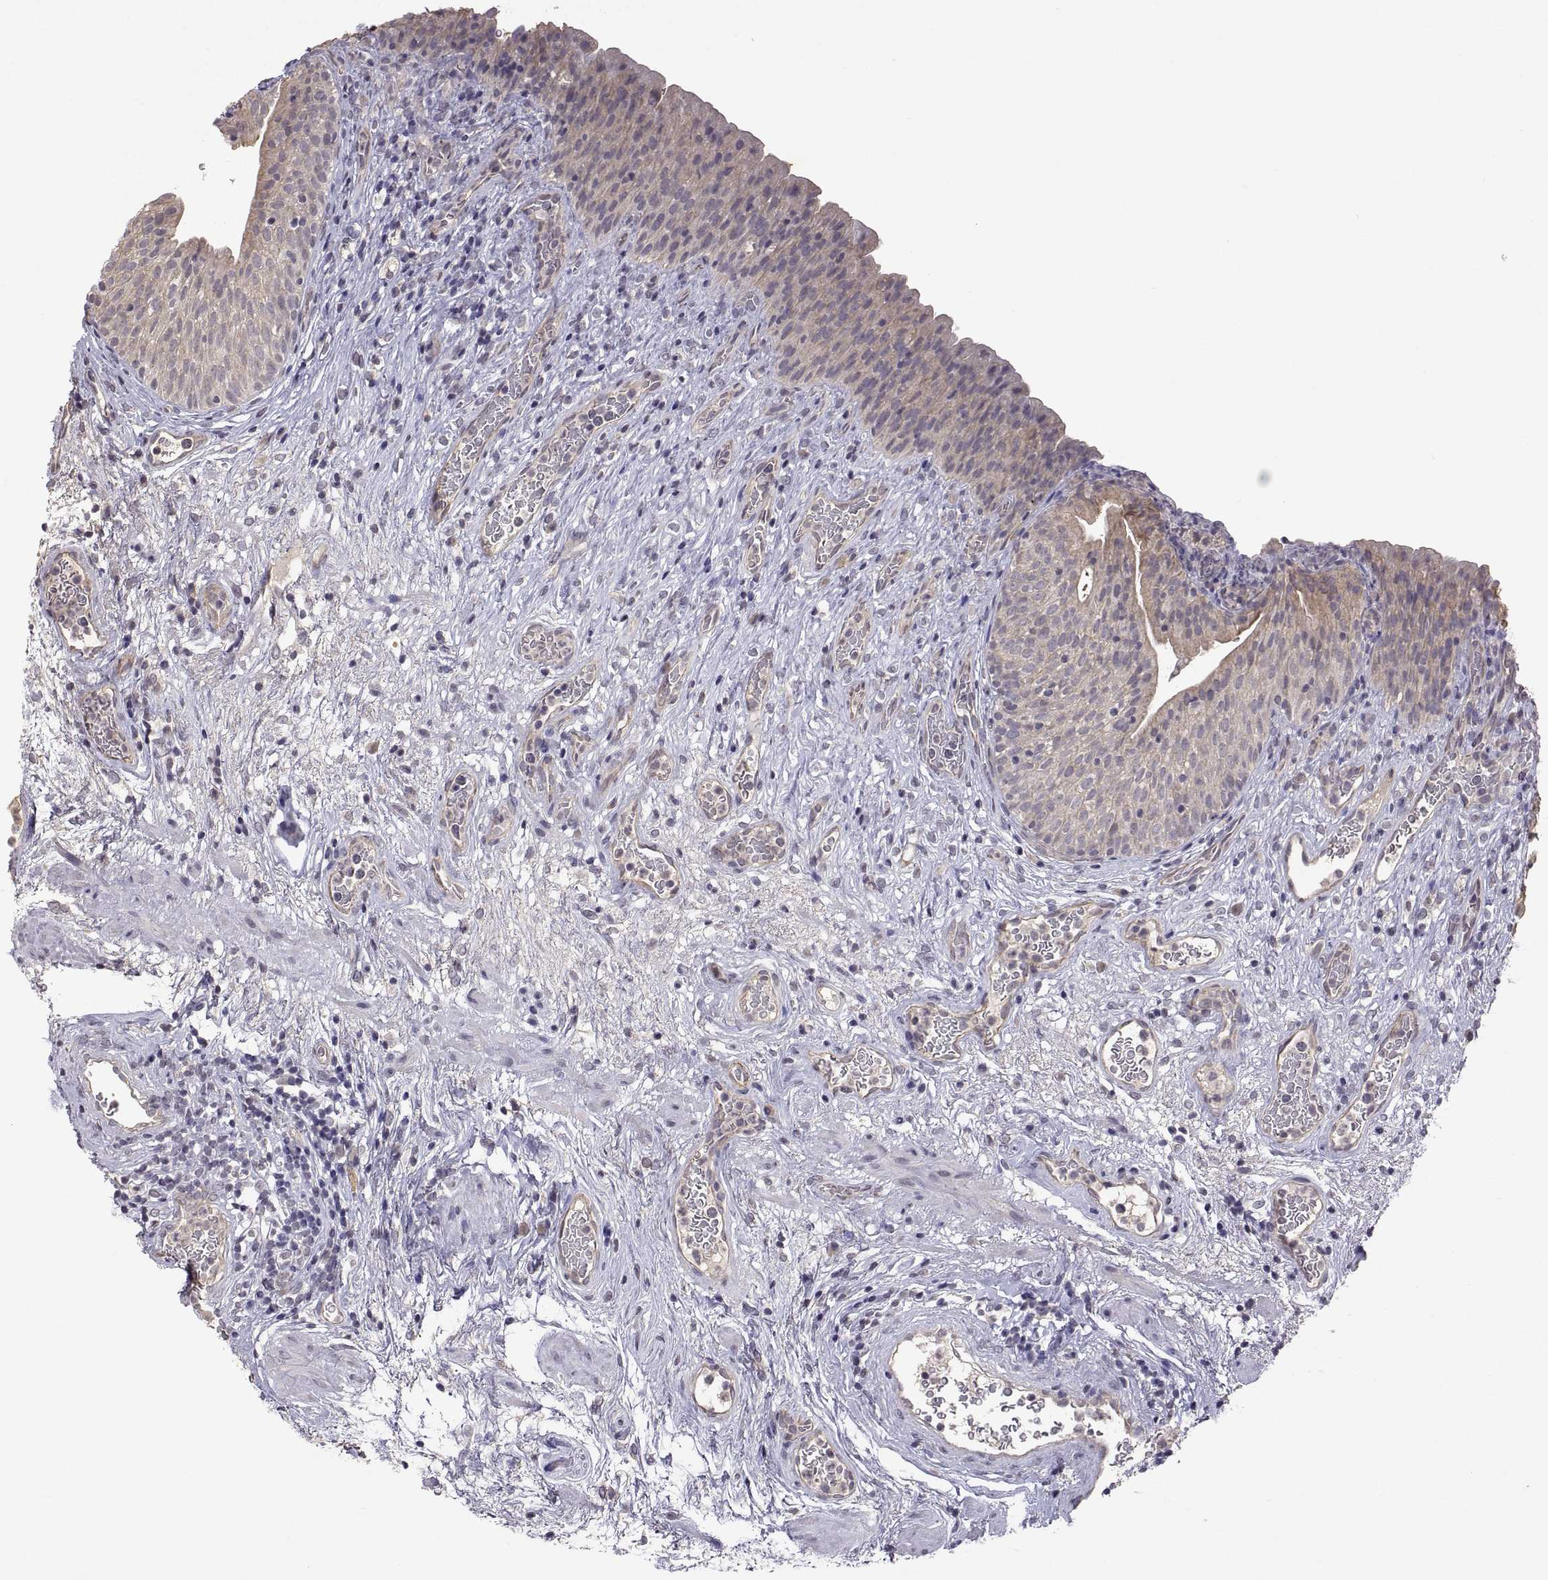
{"staining": {"intensity": "moderate", "quantity": "<25%", "location": "cytoplasmic/membranous"}, "tissue": "urinary bladder", "cell_type": "Urothelial cells", "image_type": "normal", "snomed": [{"axis": "morphology", "description": "Normal tissue, NOS"}, {"axis": "topography", "description": "Urinary bladder"}], "caption": "A brown stain labels moderate cytoplasmic/membranous staining of a protein in urothelial cells of normal urinary bladder.", "gene": "LAMA1", "patient": {"sex": "male", "age": 76}}